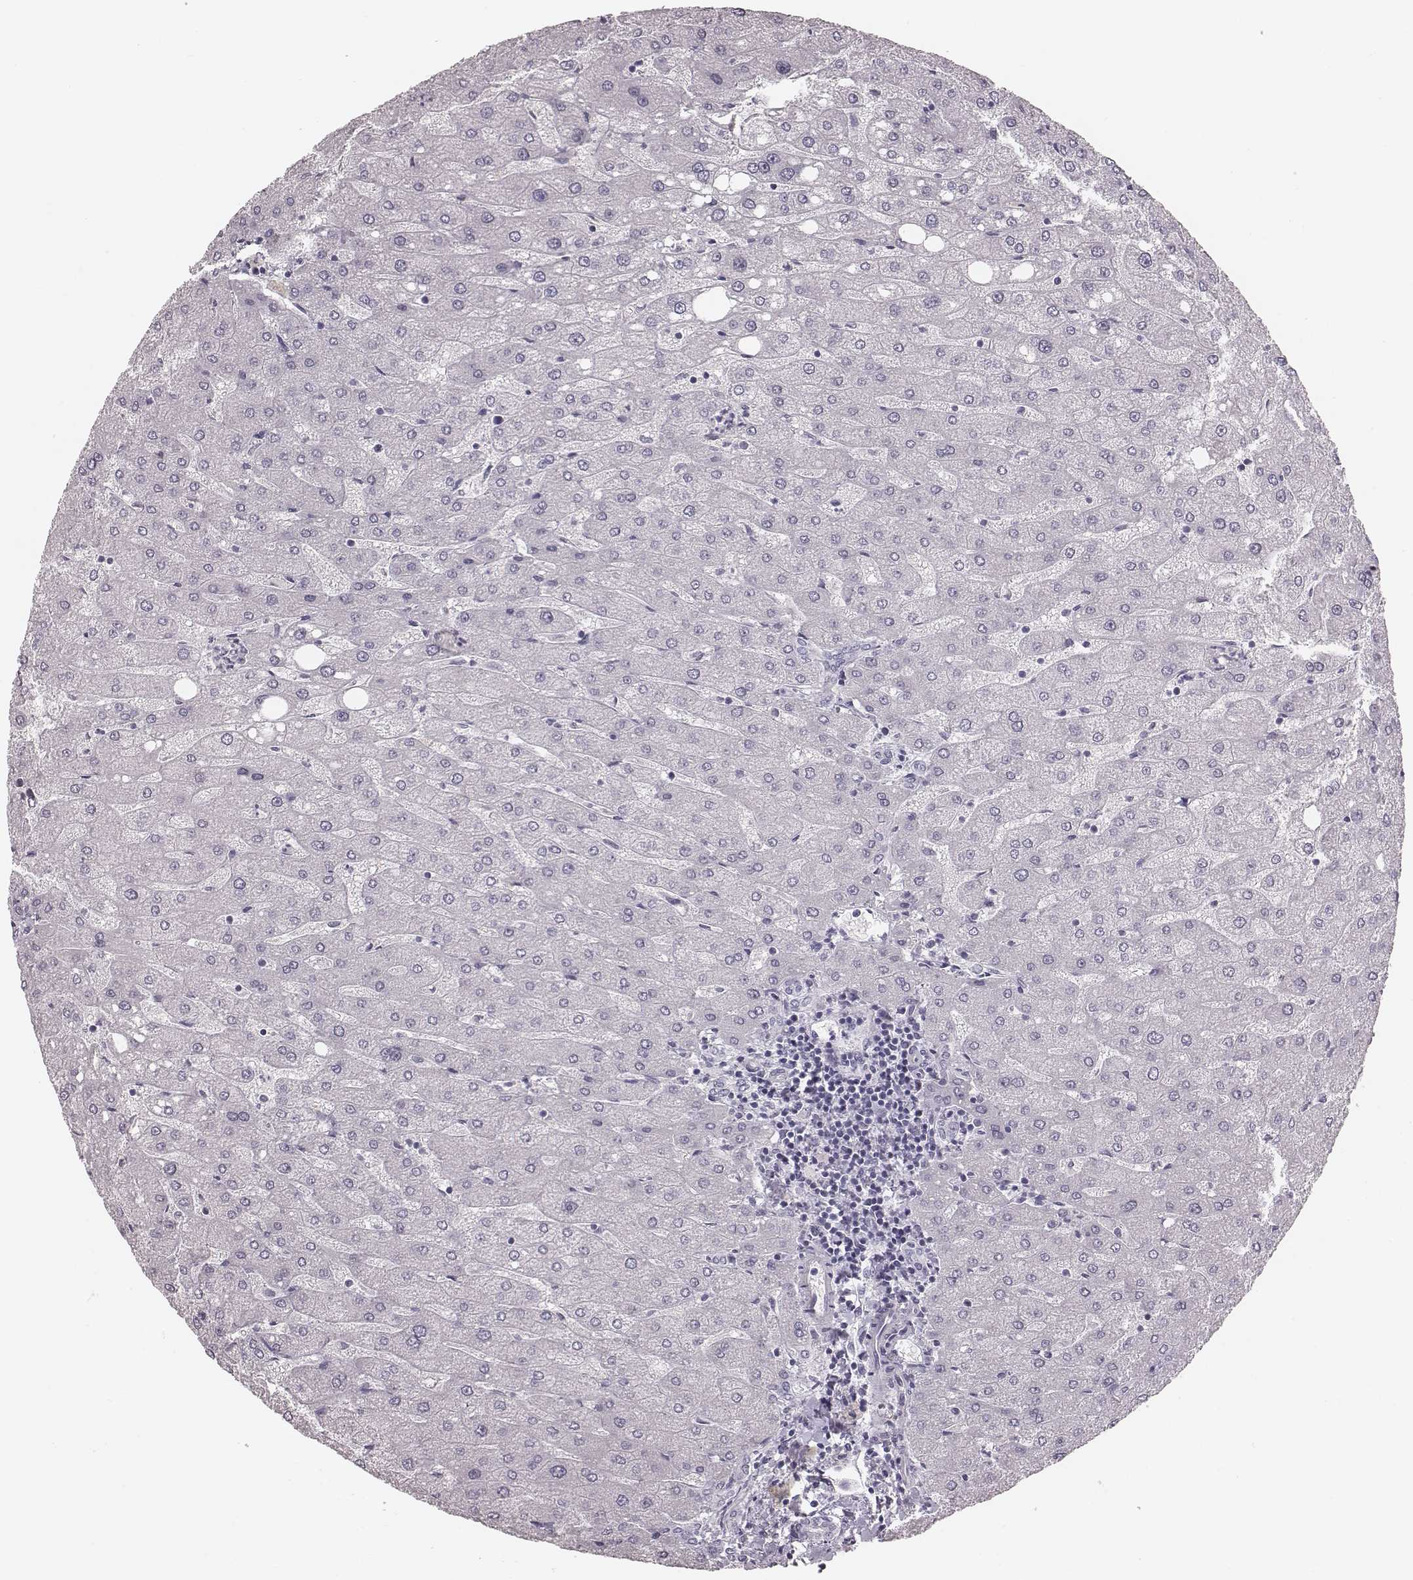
{"staining": {"intensity": "negative", "quantity": "none", "location": "none"}, "tissue": "liver", "cell_type": "Cholangiocytes", "image_type": "normal", "snomed": [{"axis": "morphology", "description": "Normal tissue, NOS"}, {"axis": "topography", "description": "Liver"}], "caption": "An immunohistochemistry (IHC) histopathology image of unremarkable liver is shown. There is no staining in cholangiocytes of liver.", "gene": "SPA17", "patient": {"sex": "male", "age": 67}}